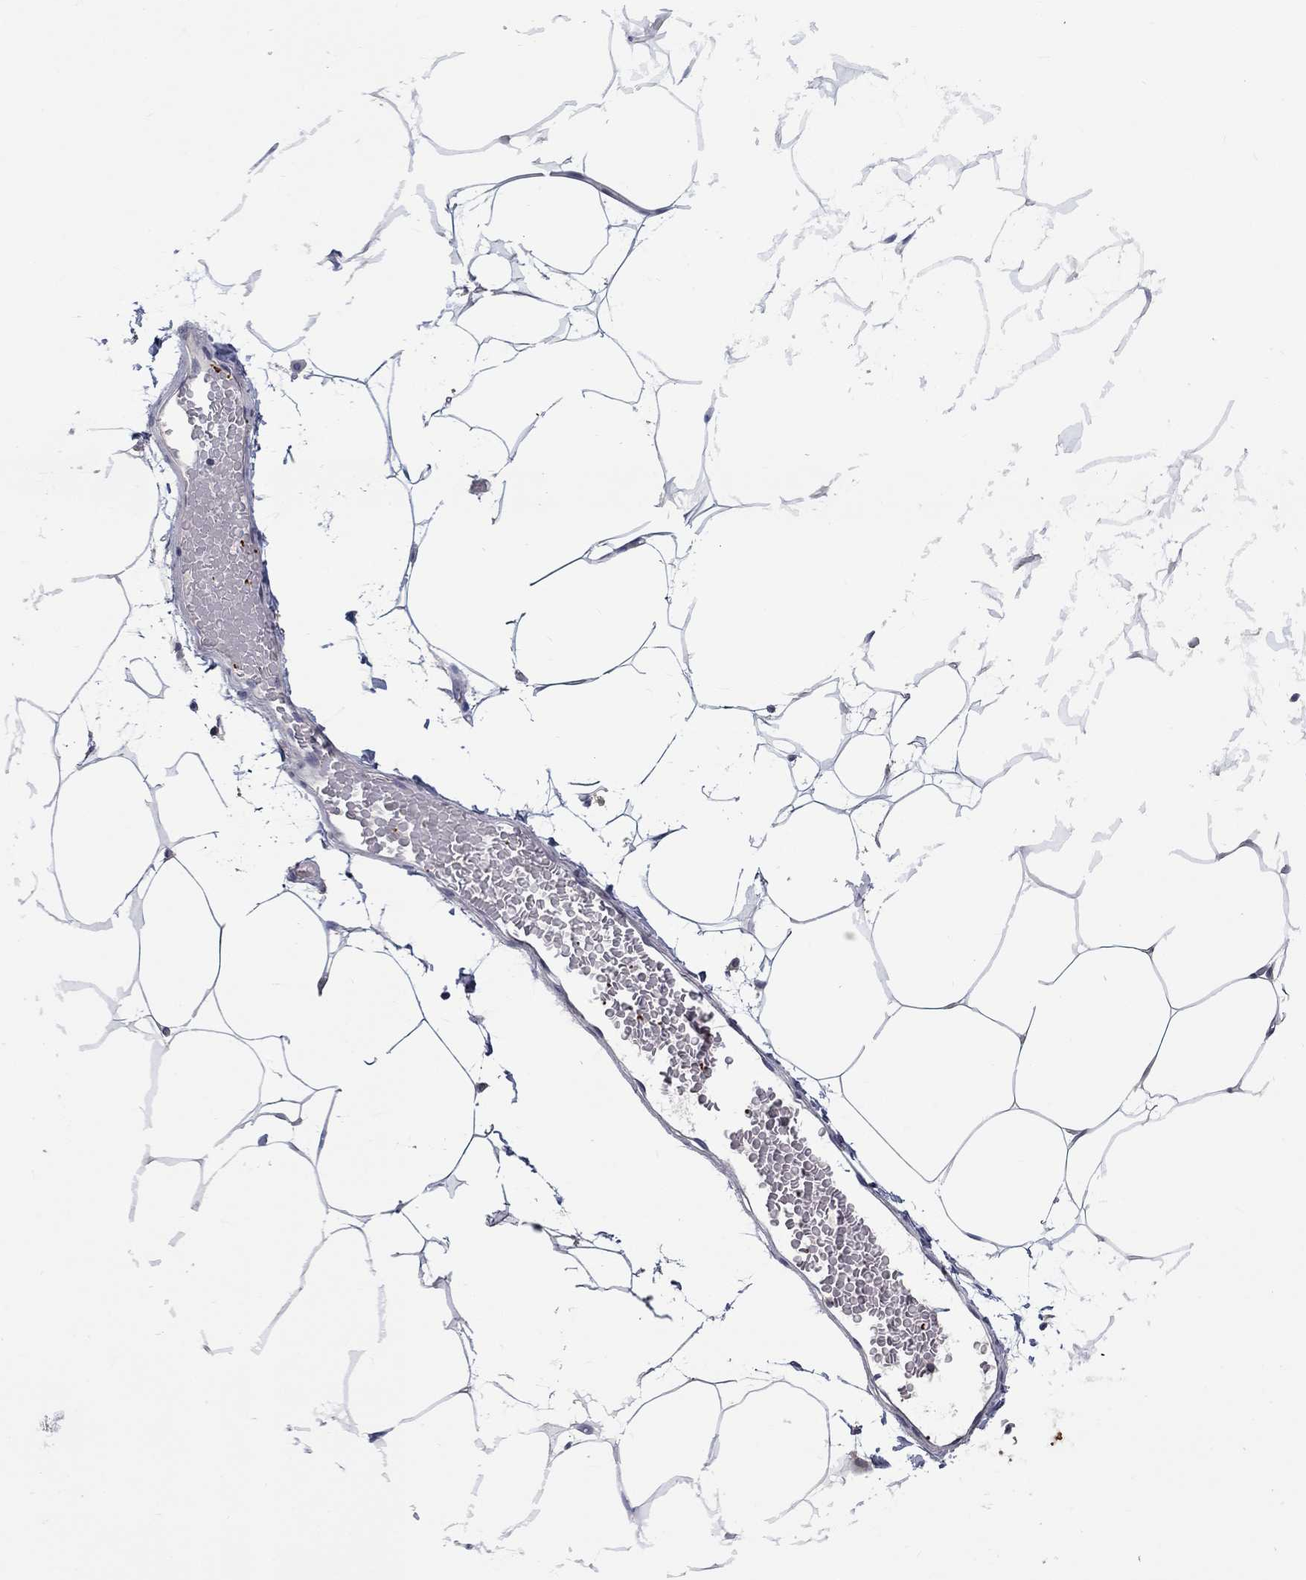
{"staining": {"intensity": "negative", "quantity": "none", "location": "none"}, "tissue": "breast", "cell_type": "Adipocytes", "image_type": "normal", "snomed": [{"axis": "morphology", "description": "Normal tissue, NOS"}, {"axis": "topography", "description": "Breast"}], "caption": "Immunohistochemistry (IHC) photomicrograph of unremarkable breast: human breast stained with DAB (3,3'-diaminobenzidine) demonstrates no significant protein positivity in adipocytes.", "gene": "PLEK", "patient": {"sex": "female", "age": 32}}